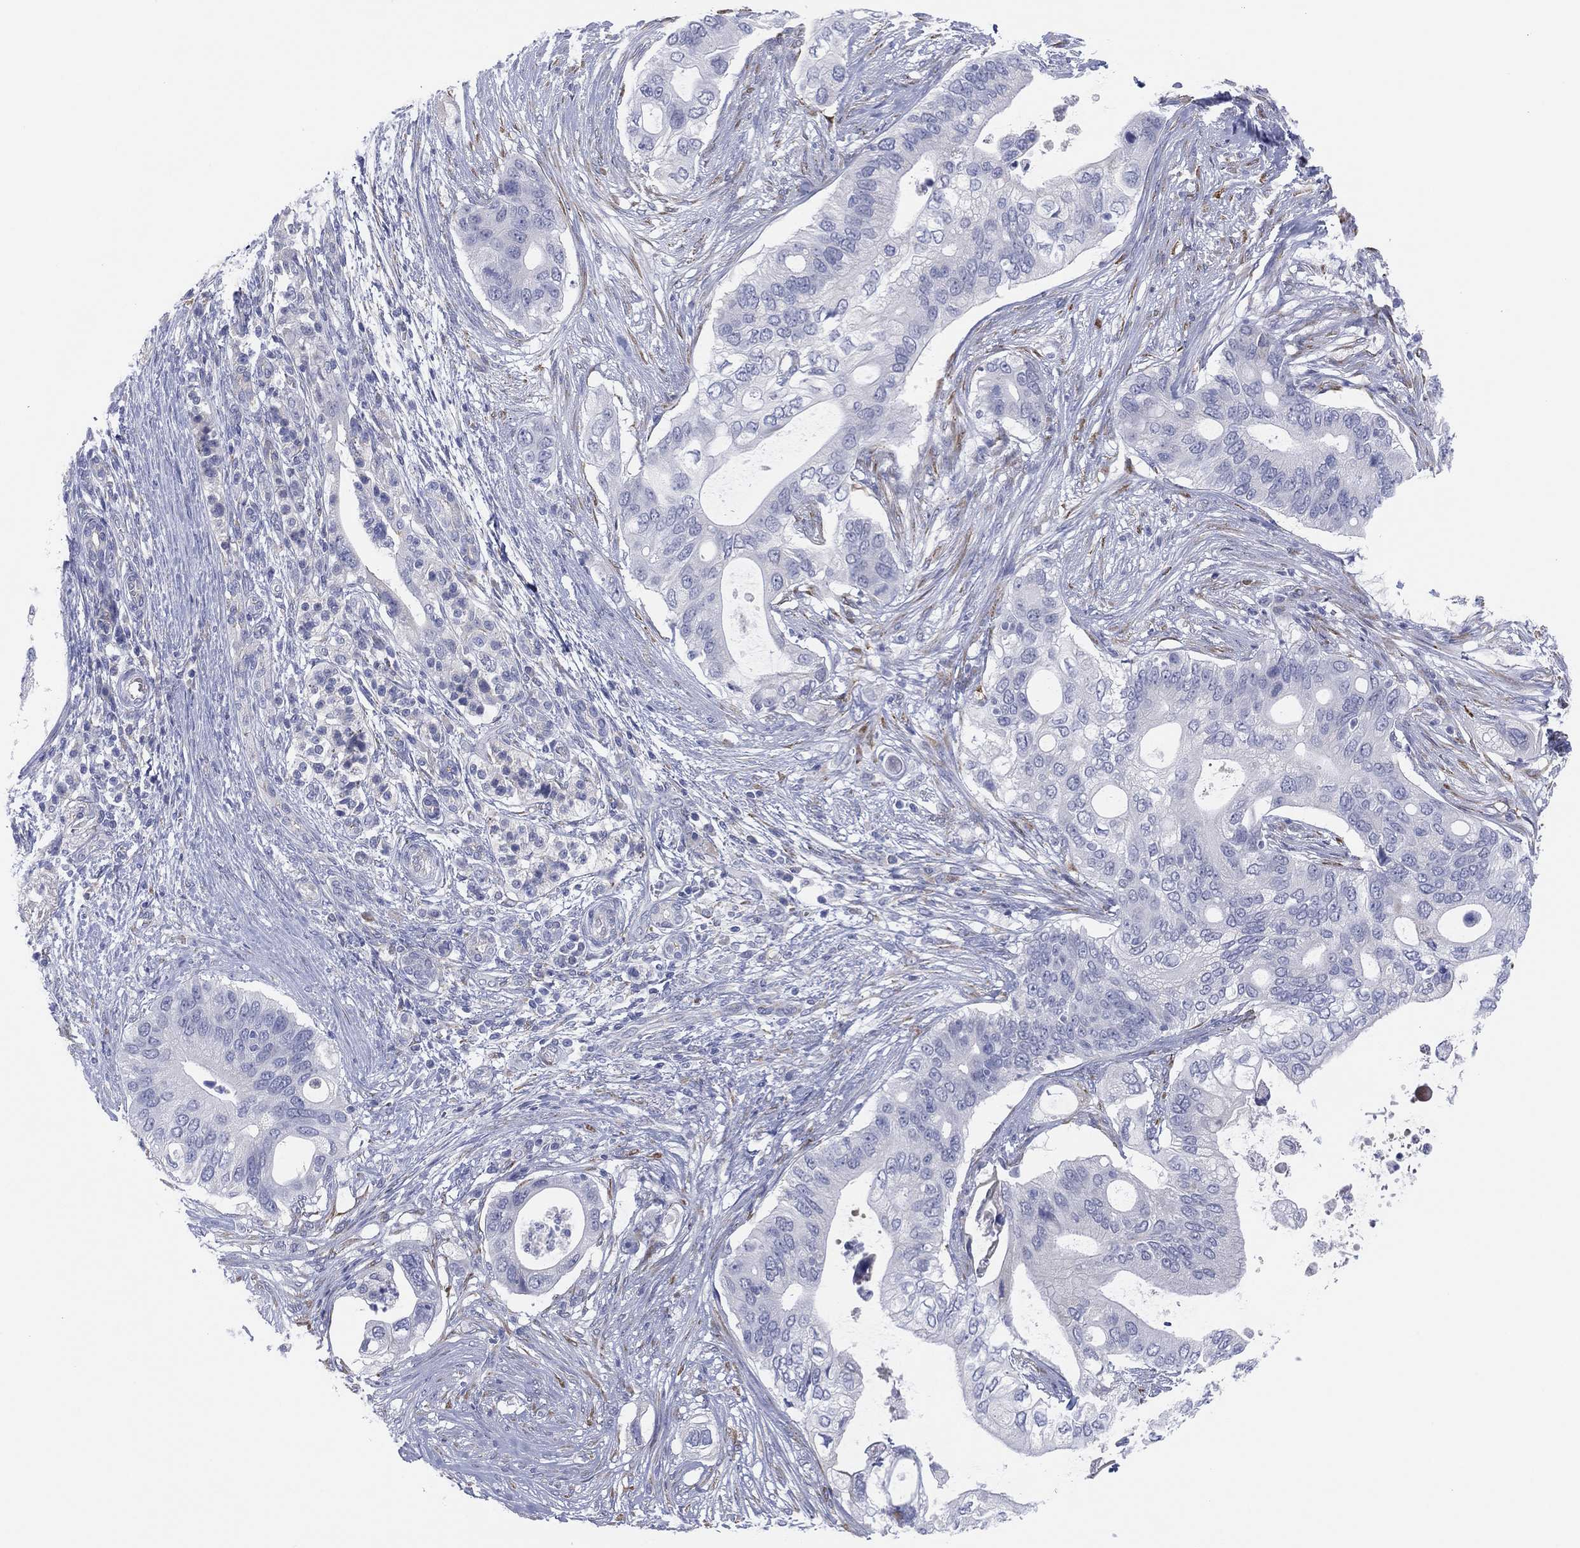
{"staining": {"intensity": "negative", "quantity": "none", "location": "none"}, "tissue": "pancreatic cancer", "cell_type": "Tumor cells", "image_type": "cancer", "snomed": [{"axis": "morphology", "description": "Adenocarcinoma, NOS"}, {"axis": "topography", "description": "Pancreas"}], "caption": "This micrograph is of pancreatic adenocarcinoma stained with immunohistochemistry (IHC) to label a protein in brown with the nuclei are counter-stained blue. There is no positivity in tumor cells.", "gene": "MLF1", "patient": {"sex": "female", "age": 72}}